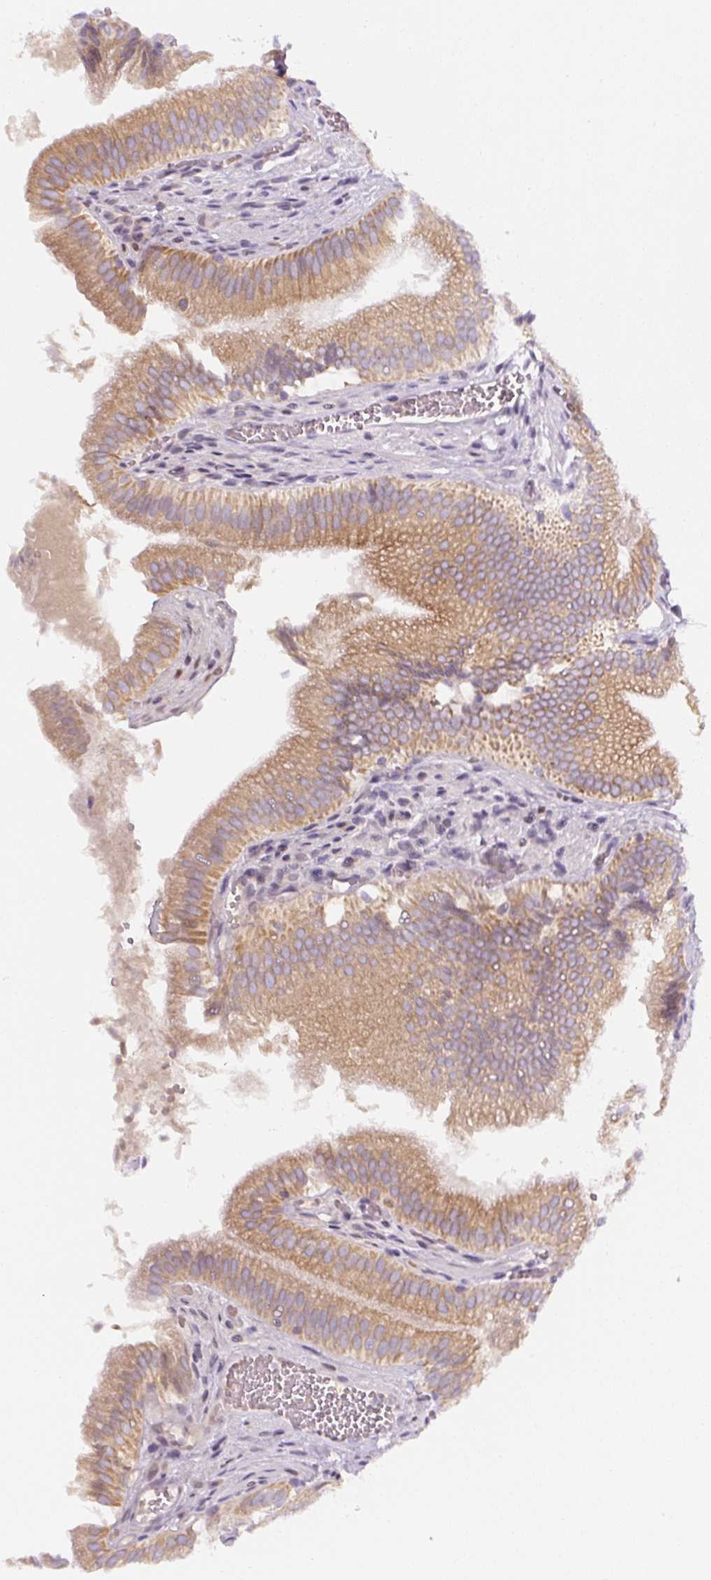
{"staining": {"intensity": "moderate", "quantity": ">75%", "location": "cytoplasmic/membranous"}, "tissue": "gallbladder", "cell_type": "Glandular cells", "image_type": "normal", "snomed": [{"axis": "morphology", "description": "Normal tissue, NOS"}, {"axis": "topography", "description": "Gallbladder"}, {"axis": "topography", "description": "Peripheral nerve tissue"}], "caption": "Protein staining demonstrates moderate cytoplasmic/membranous positivity in approximately >75% of glandular cells in benign gallbladder.", "gene": "YIF1B", "patient": {"sex": "male", "age": 17}}